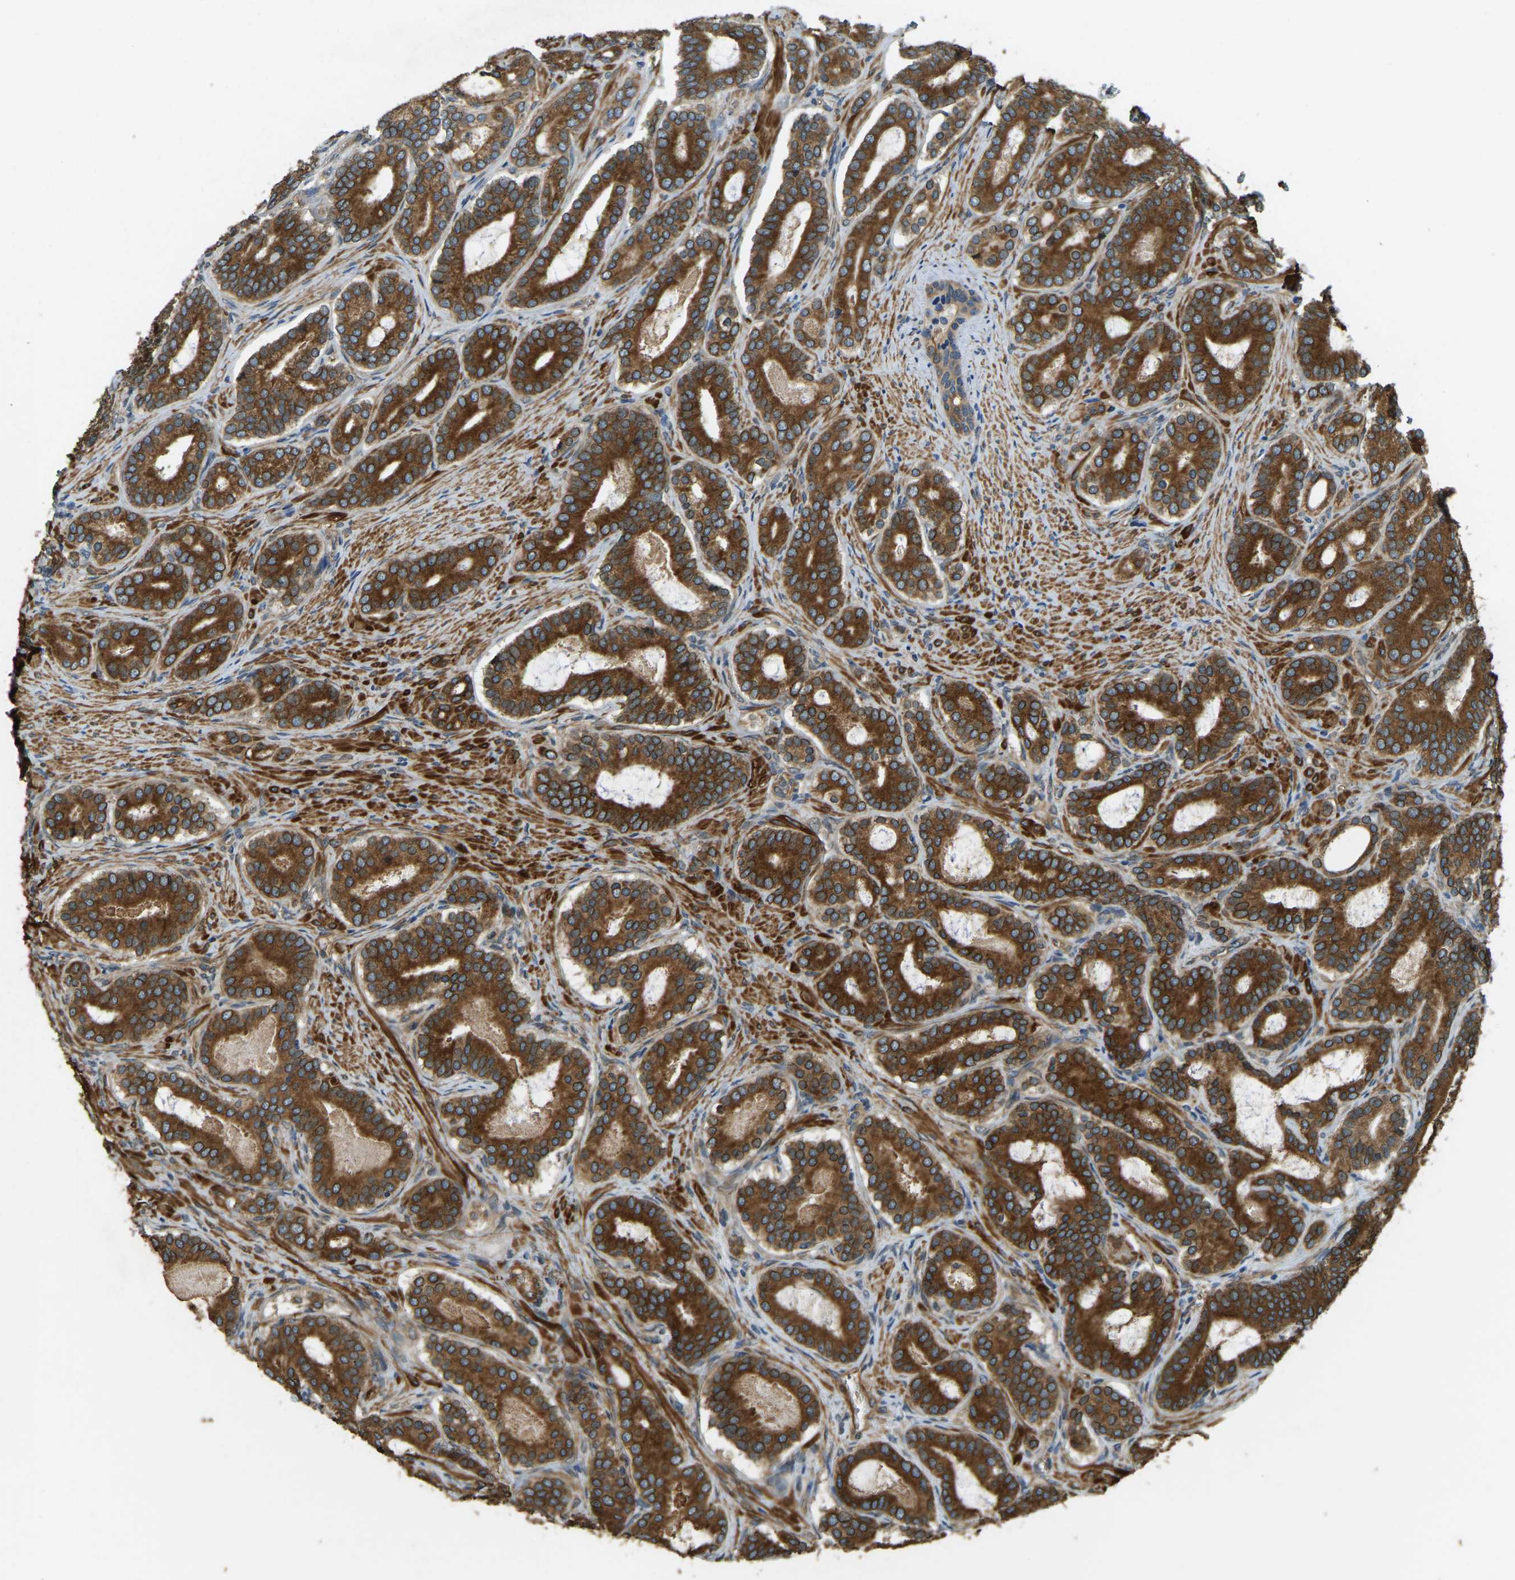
{"staining": {"intensity": "strong", "quantity": ">75%", "location": "cytoplasmic/membranous"}, "tissue": "prostate cancer", "cell_type": "Tumor cells", "image_type": "cancer", "snomed": [{"axis": "morphology", "description": "Adenocarcinoma, High grade"}, {"axis": "topography", "description": "Prostate"}], "caption": "Protein positivity by immunohistochemistry reveals strong cytoplasmic/membranous expression in about >75% of tumor cells in prostate adenocarcinoma (high-grade).", "gene": "ERGIC1", "patient": {"sex": "male", "age": 60}}